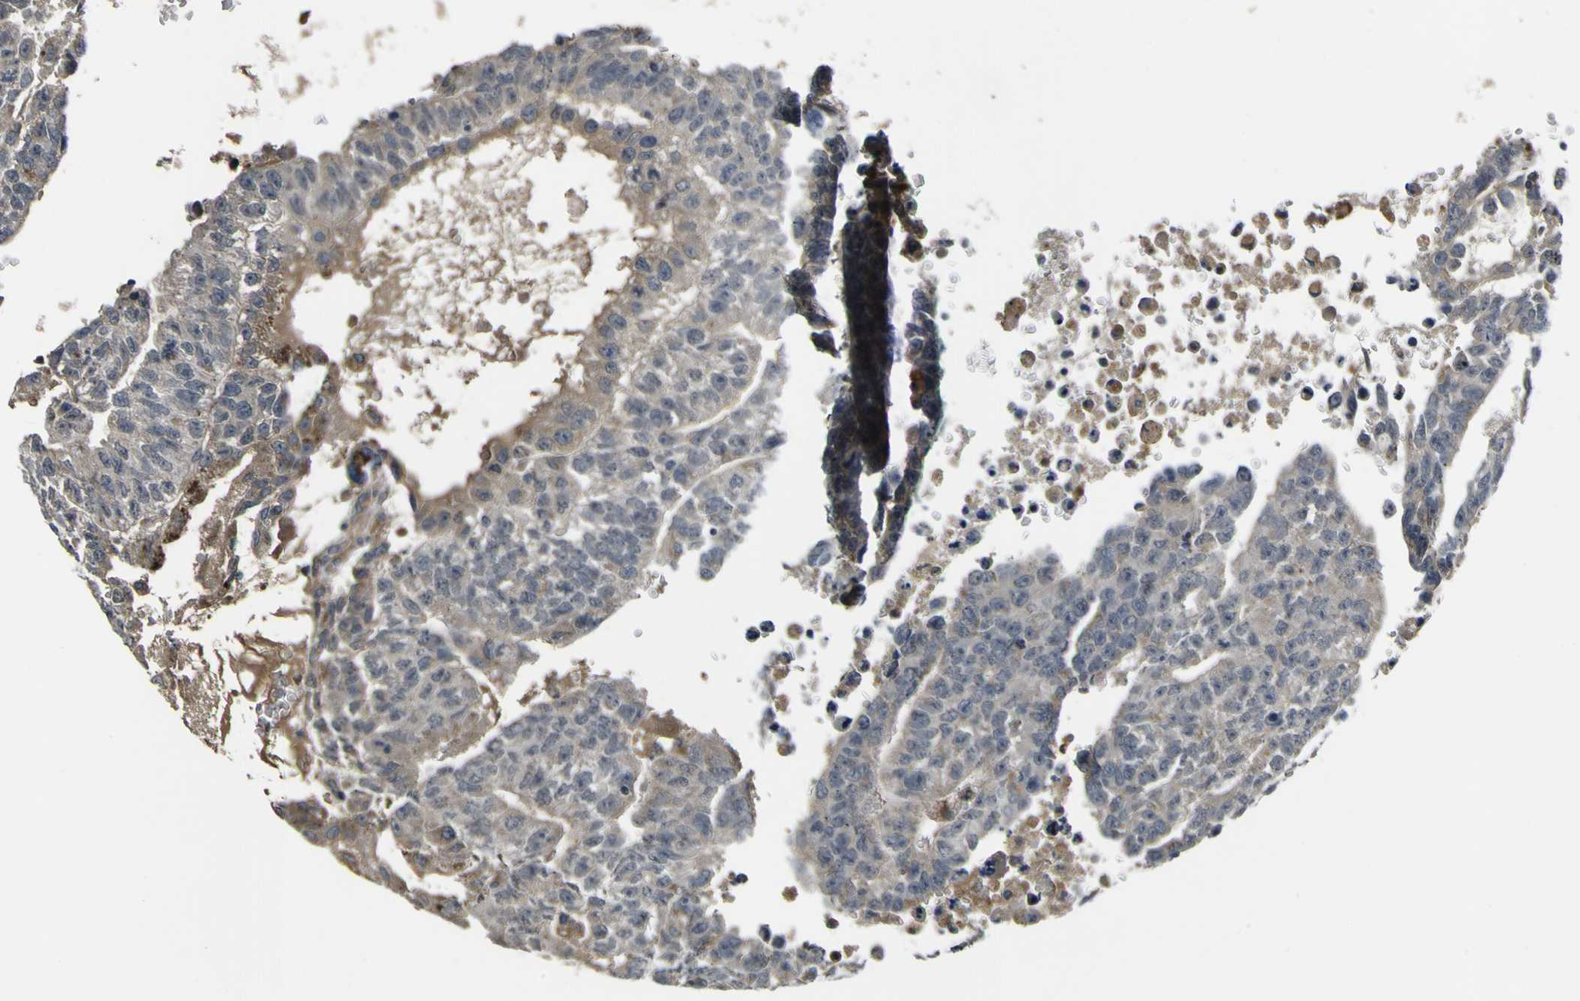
{"staining": {"intensity": "moderate", "quantity": "<25%", "location": "cytoplasmic/membranous"}, "tissue": "testis cancer", "cell_type": "Tumor cells", "image_type": "cancer", "snomed": [{"axis": "morphology", "description": "Seminoma, NOS"}, {"axis": "morphology", "description": "Carcinoma, Embryonal, NOS"}, {"axis": "topography", "description": "Testis"}], "caption": "Protein staining by immunohistochemistry exhibits moderate cytoplasmic/membranous positivity in about <25% of tumor cells in testis cancer (seminoma).", "gene": "GPLD1", "patient": {"sex": "male", "age": 52}}